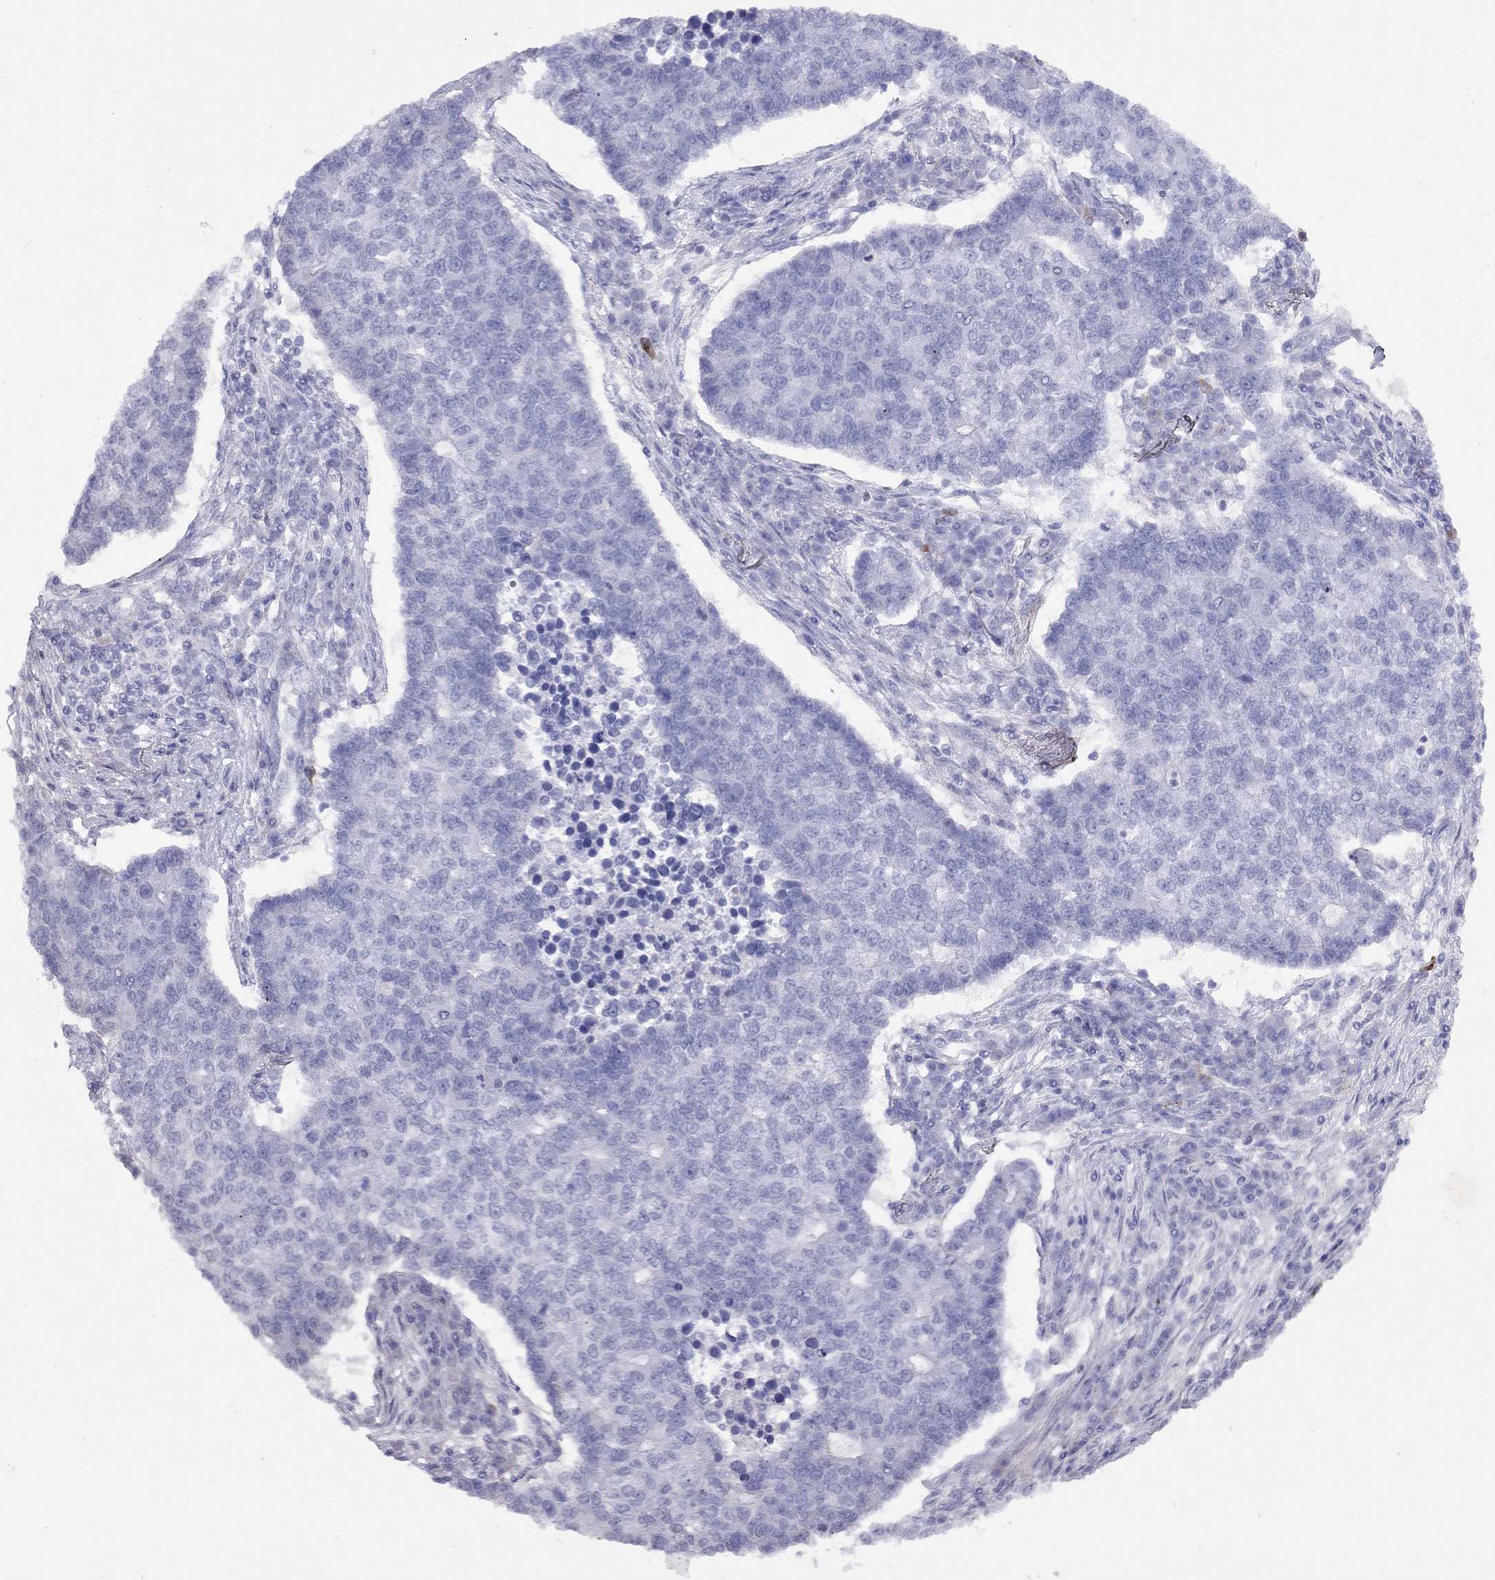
{"staining": {"intensity": "negative", "quantity": "none", "location": "none"}, "tissue": "lung cancer", "cell_type": "Tumor cells", "image_type": "cancer", "snomed": [{"axis": "morphology", "description": "Adenocarcinoma, NOS"}, {"axis": "topography", "description": "Lung"}], "caption": "This image is of lung cancer stained with immunohistochemistry to label a protein in brown with the nuclei are counter-stained blue. There is no expression in tumor cells.", "gene": "GRIA2", "patient": {"sex": "male", "age": 57}}